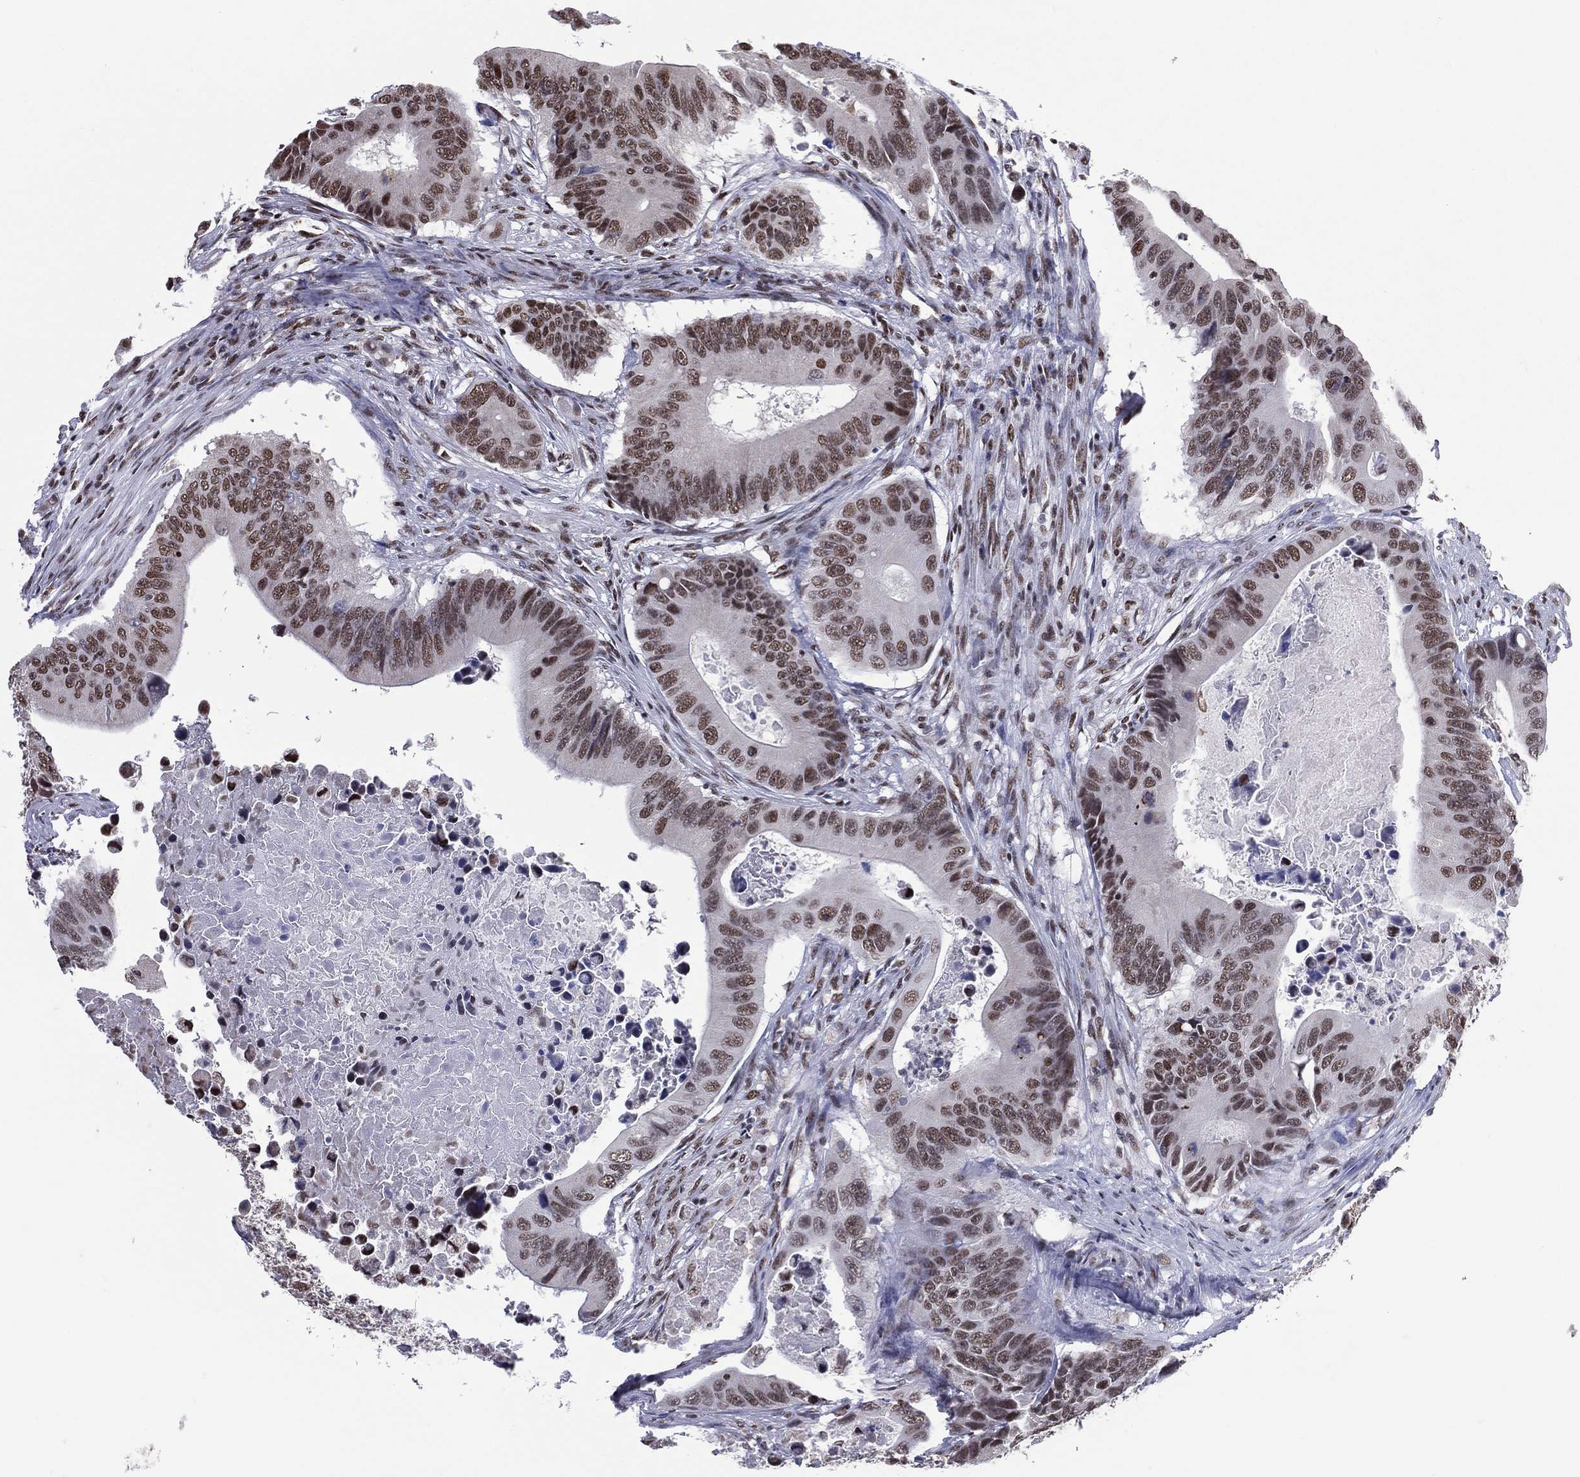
{"staining": {"intensity": "moderate", "quantity": ">75%", "location": "nuclear"}, "tissue": "colorectal cancer", "cell_type": "Tumor cells", "image_type": "cancer", "snomed": [{"axis": "morphology", "description": "Adenocarcinoma, NOS"}, {"axis": "topography", "description": "Colon"}], "caption": "A brown stain highlights moderate nuclear expression of a protein in human colorectal adenocarcinoma tumor cells. The staining was performed using DAB, with brown indicating positive protein expression. Nuclei are stained blue with hematoxylin.", "gene": "ZNF7", "patient": {"sex": "female", "age": 90}}